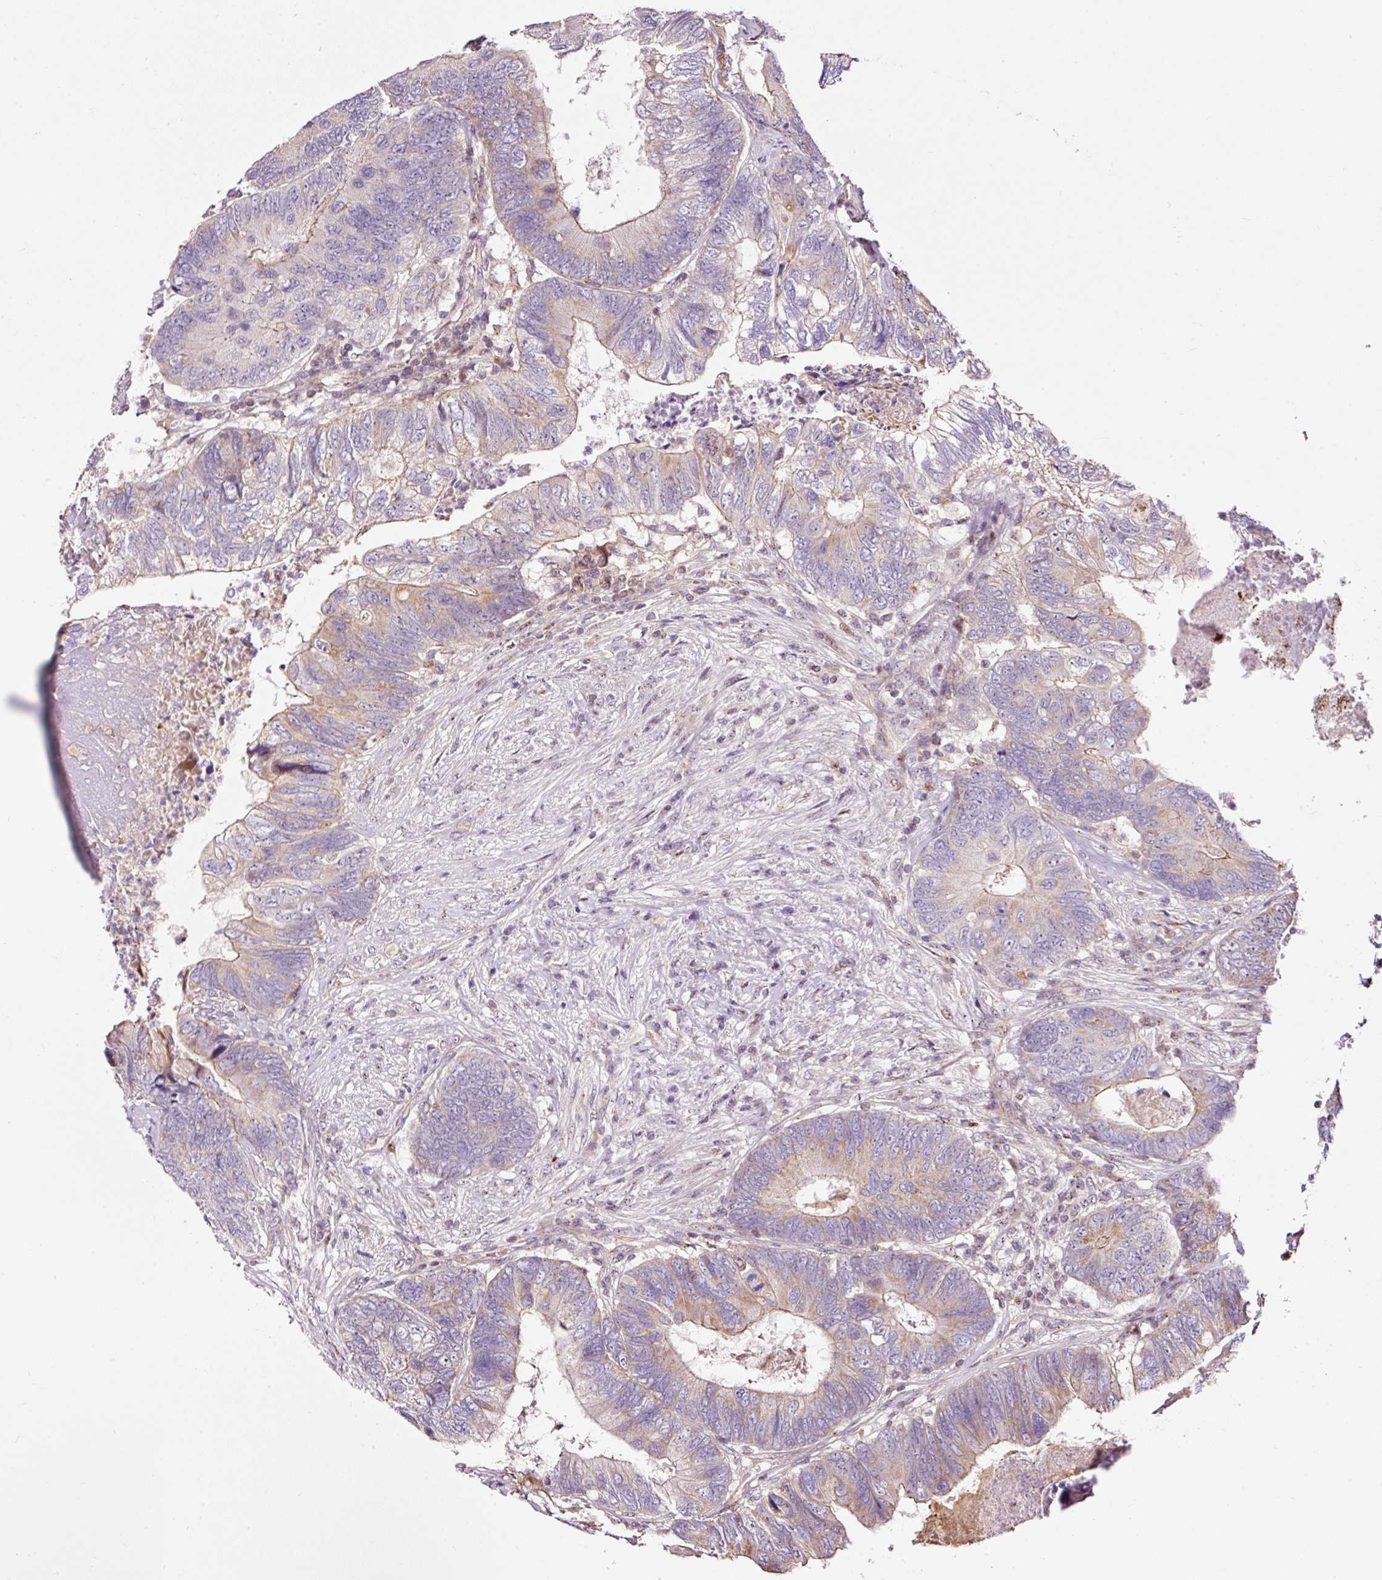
{"staining": {"intensity": "weak", "quantity": "25%-75%", "location": "cytoplasmic/membranous"}, "tissue": "colorectal cancer", "cell_type": "Tumor cells", "image_type": "cancer", "snomed": [{"axis": "morphology", "description": "Adenocarcinoma, NOS"}, {"axis": "topography", "description": "Colon"}], "caption": "A brown stain highlights weak cytoplasmic/membranous positivity of a protein in adenocarcinoma (colorectal) tumor cells.", "gene": "BOLA3", "patient": {"sex": "female", "age": 67}}